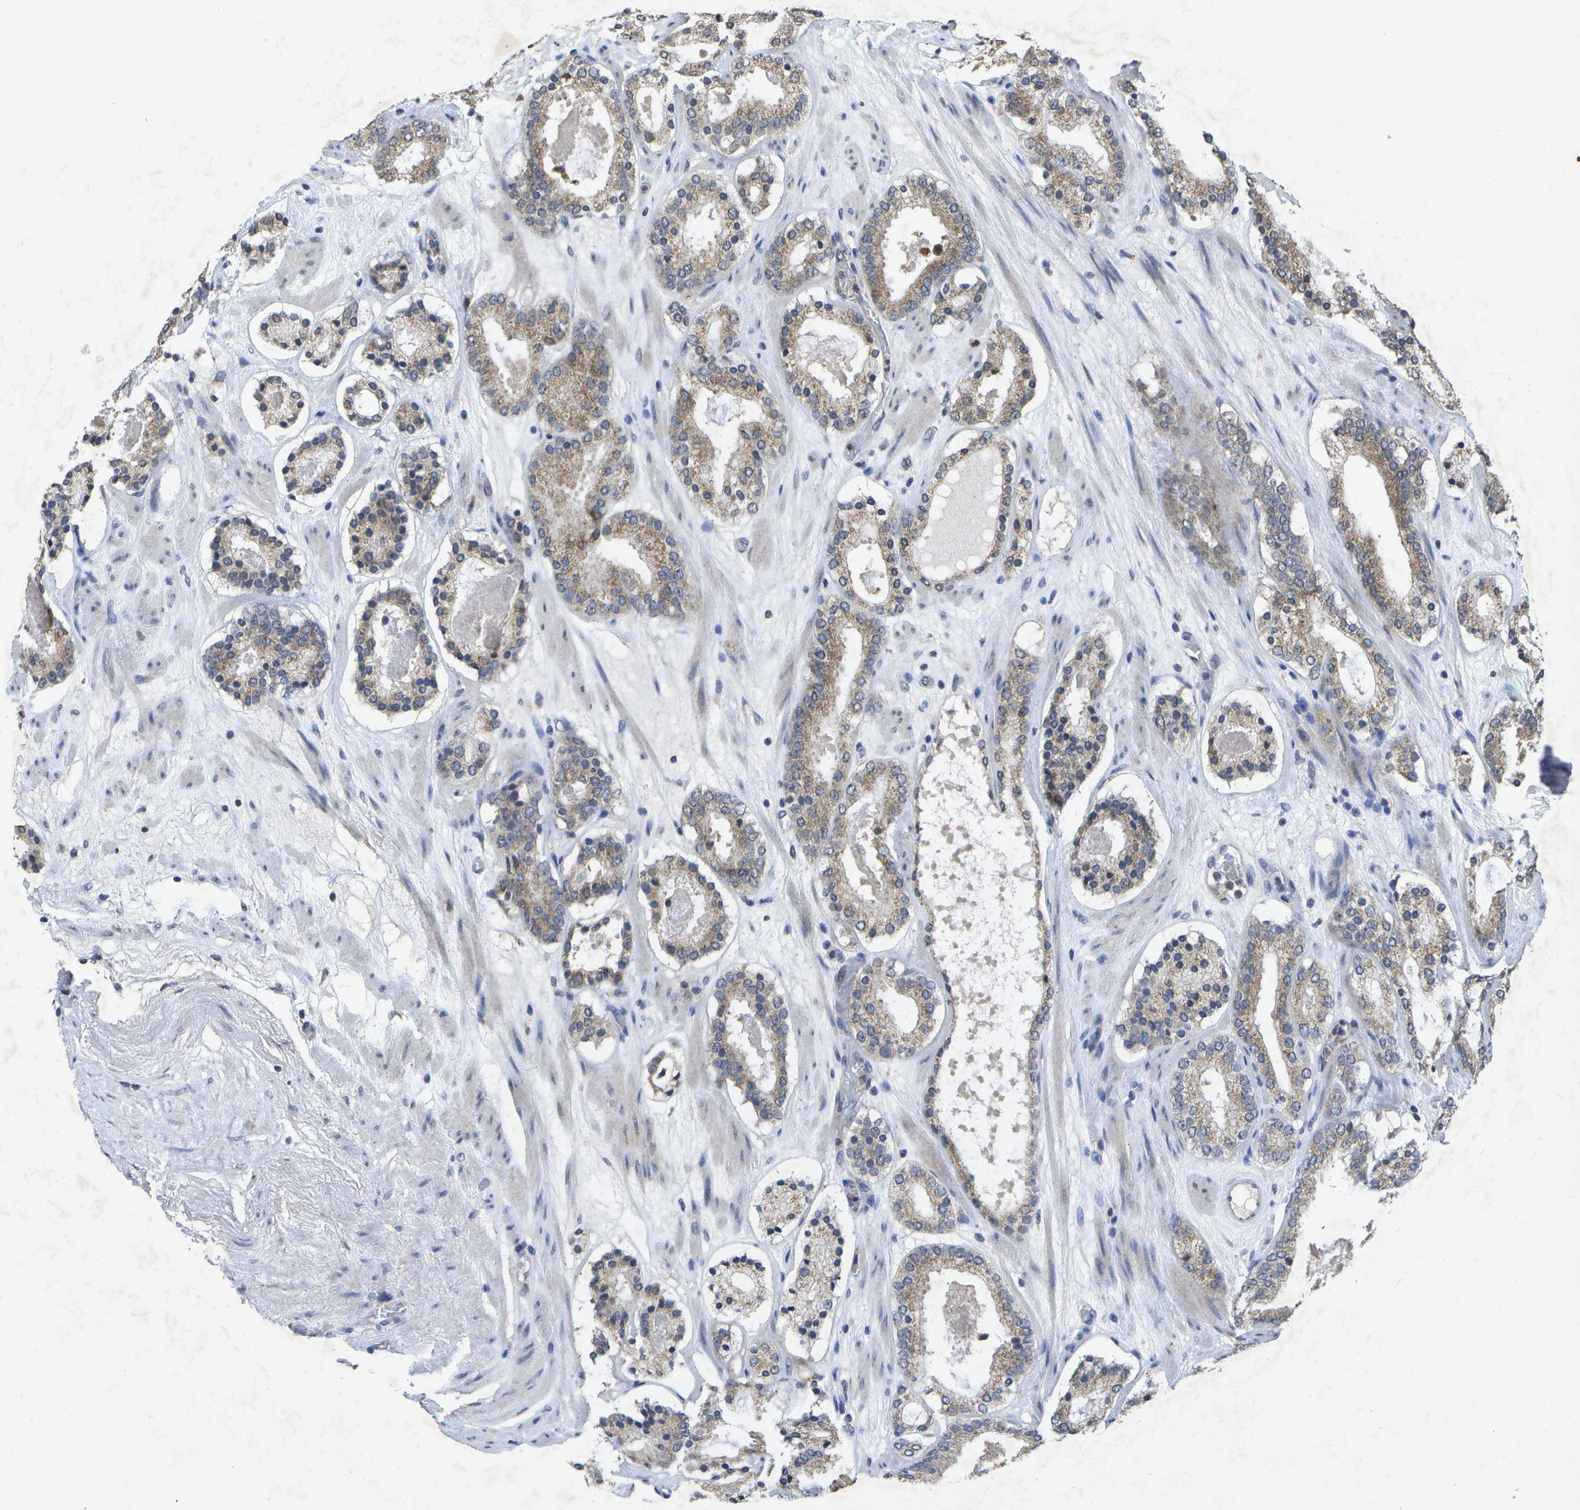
{"staining": {"intensity": "moderate", "quantity": ">75%", "location": "cytoplasmic/membranous"}, "tissue": "prostate cancer", "cell_type": "Tumor cells", "image_type": "cancer", "snomed": [{"axis": "morphology", "description": "Adenocarcinoma, Low grade"}, {"axis": "topography", "description": "Prostate"}], "caption": "Immunohistochemical staining of human adenocarcinoma (low-grade) (prostate) exhibits moderate cytoplasmic/membranous protein expression in about >75% of tumor cells. Ihc stains the protein in brown and the nuclei are stained blue.", "gene": "KDELR1", "patient": {"sex": "male", "age": 69}}